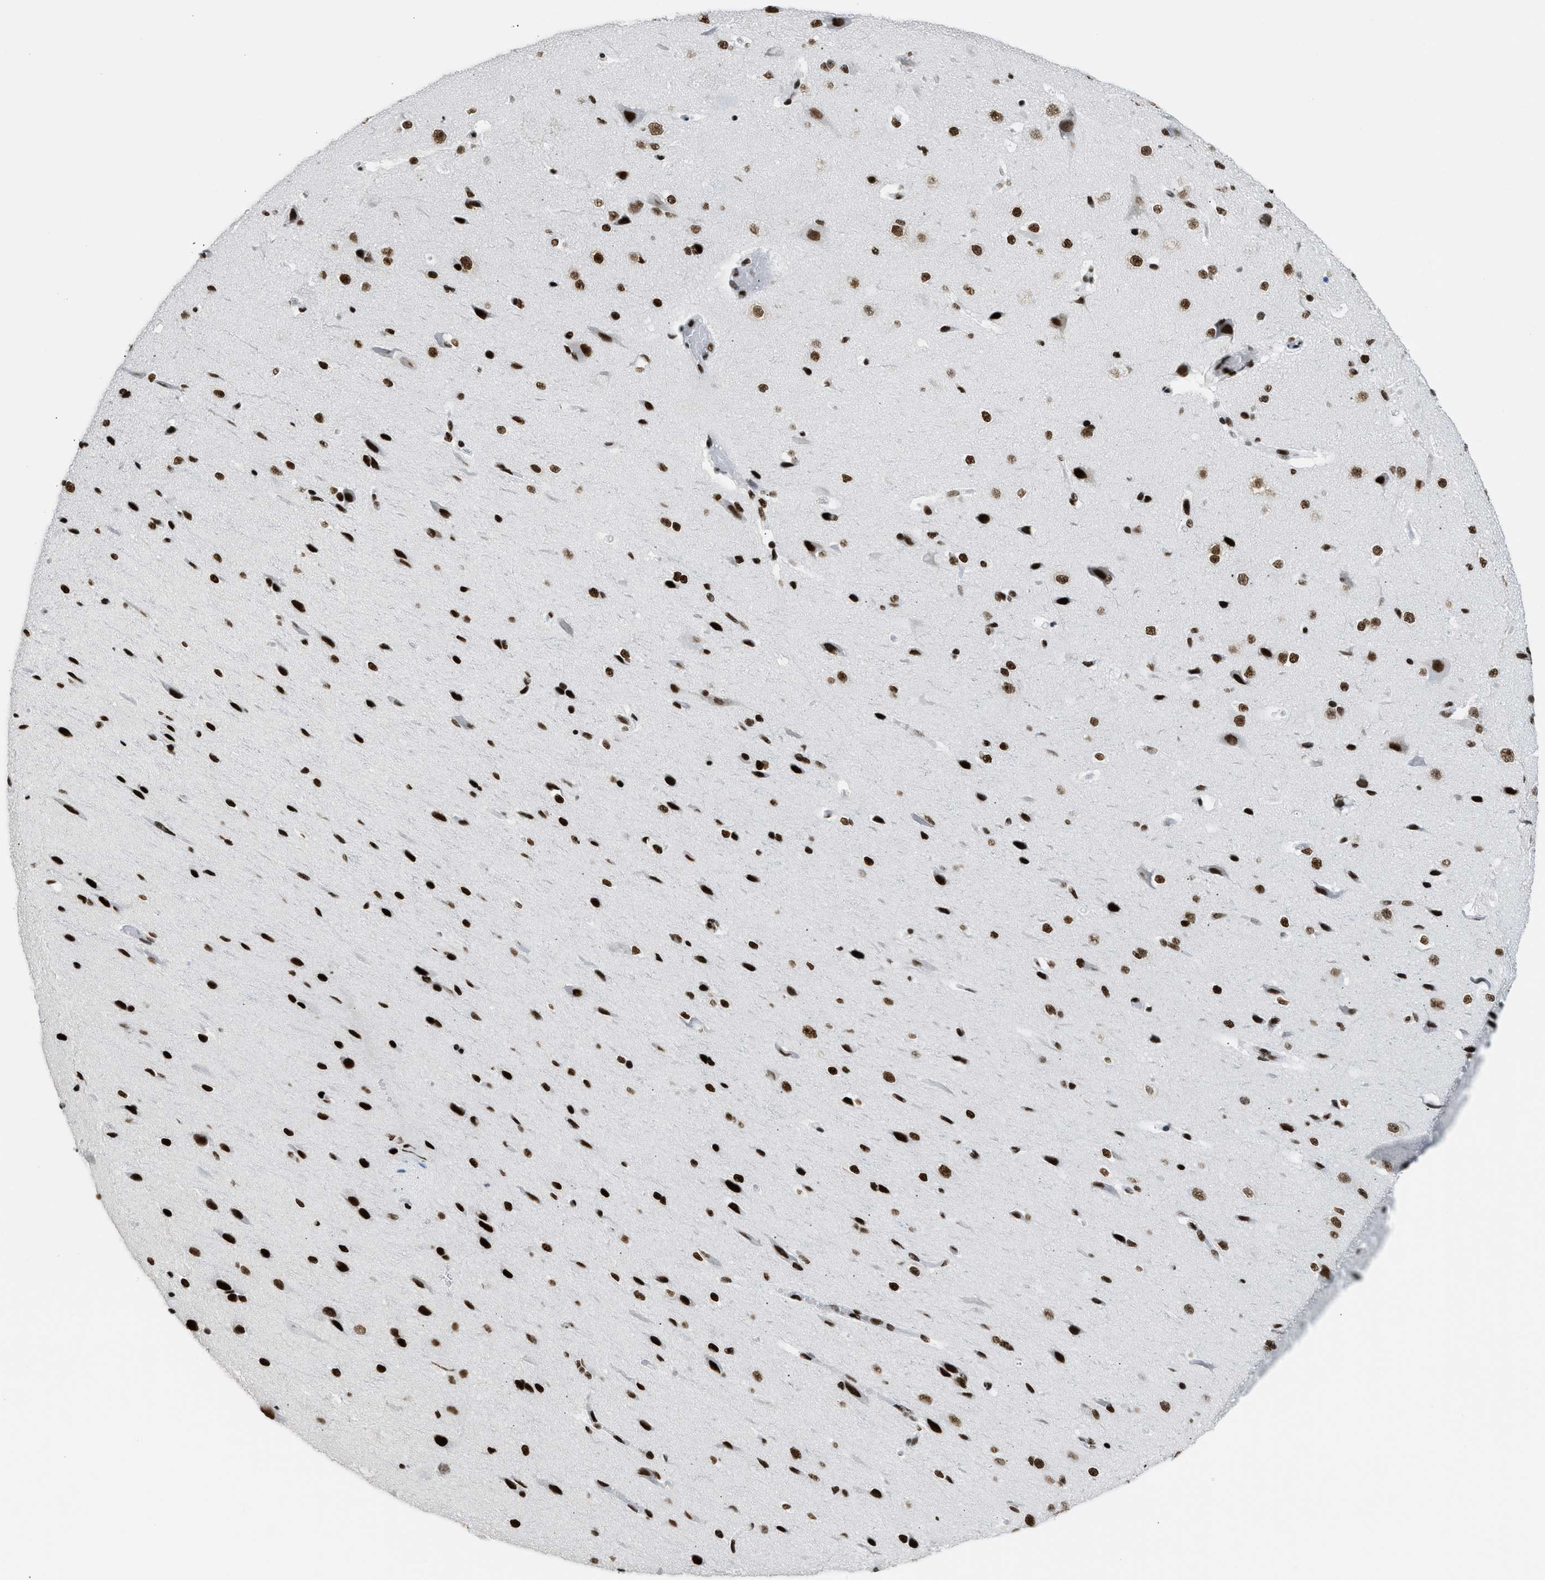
{"staining": {"intensity": "strong", "quantity": ">75%", "location": "nuclear"}, "tissue": "cerebral cortex", "cell_type": "Endothelial cells", "image_type": "normal", "snomed": [{"axis": "morphology", "description": "Normal tissue, NOS"}, {"axis": "morphology", "description": "Developmental malformation"}, {"axis": "topography", "description": "Cerebral cortex"}], "caption": "Strong nuclear expression is appreciated in about >75% of endothelial cells in unremarkable cerebral cortex. The staining was performed using DAB to visualize the protein expression in brown, while the nuclei were stained in blue with hematoxylin (Magnification: 20x).", "gene": "PIF1", "patient": {"sex": "female", "age": 30}}